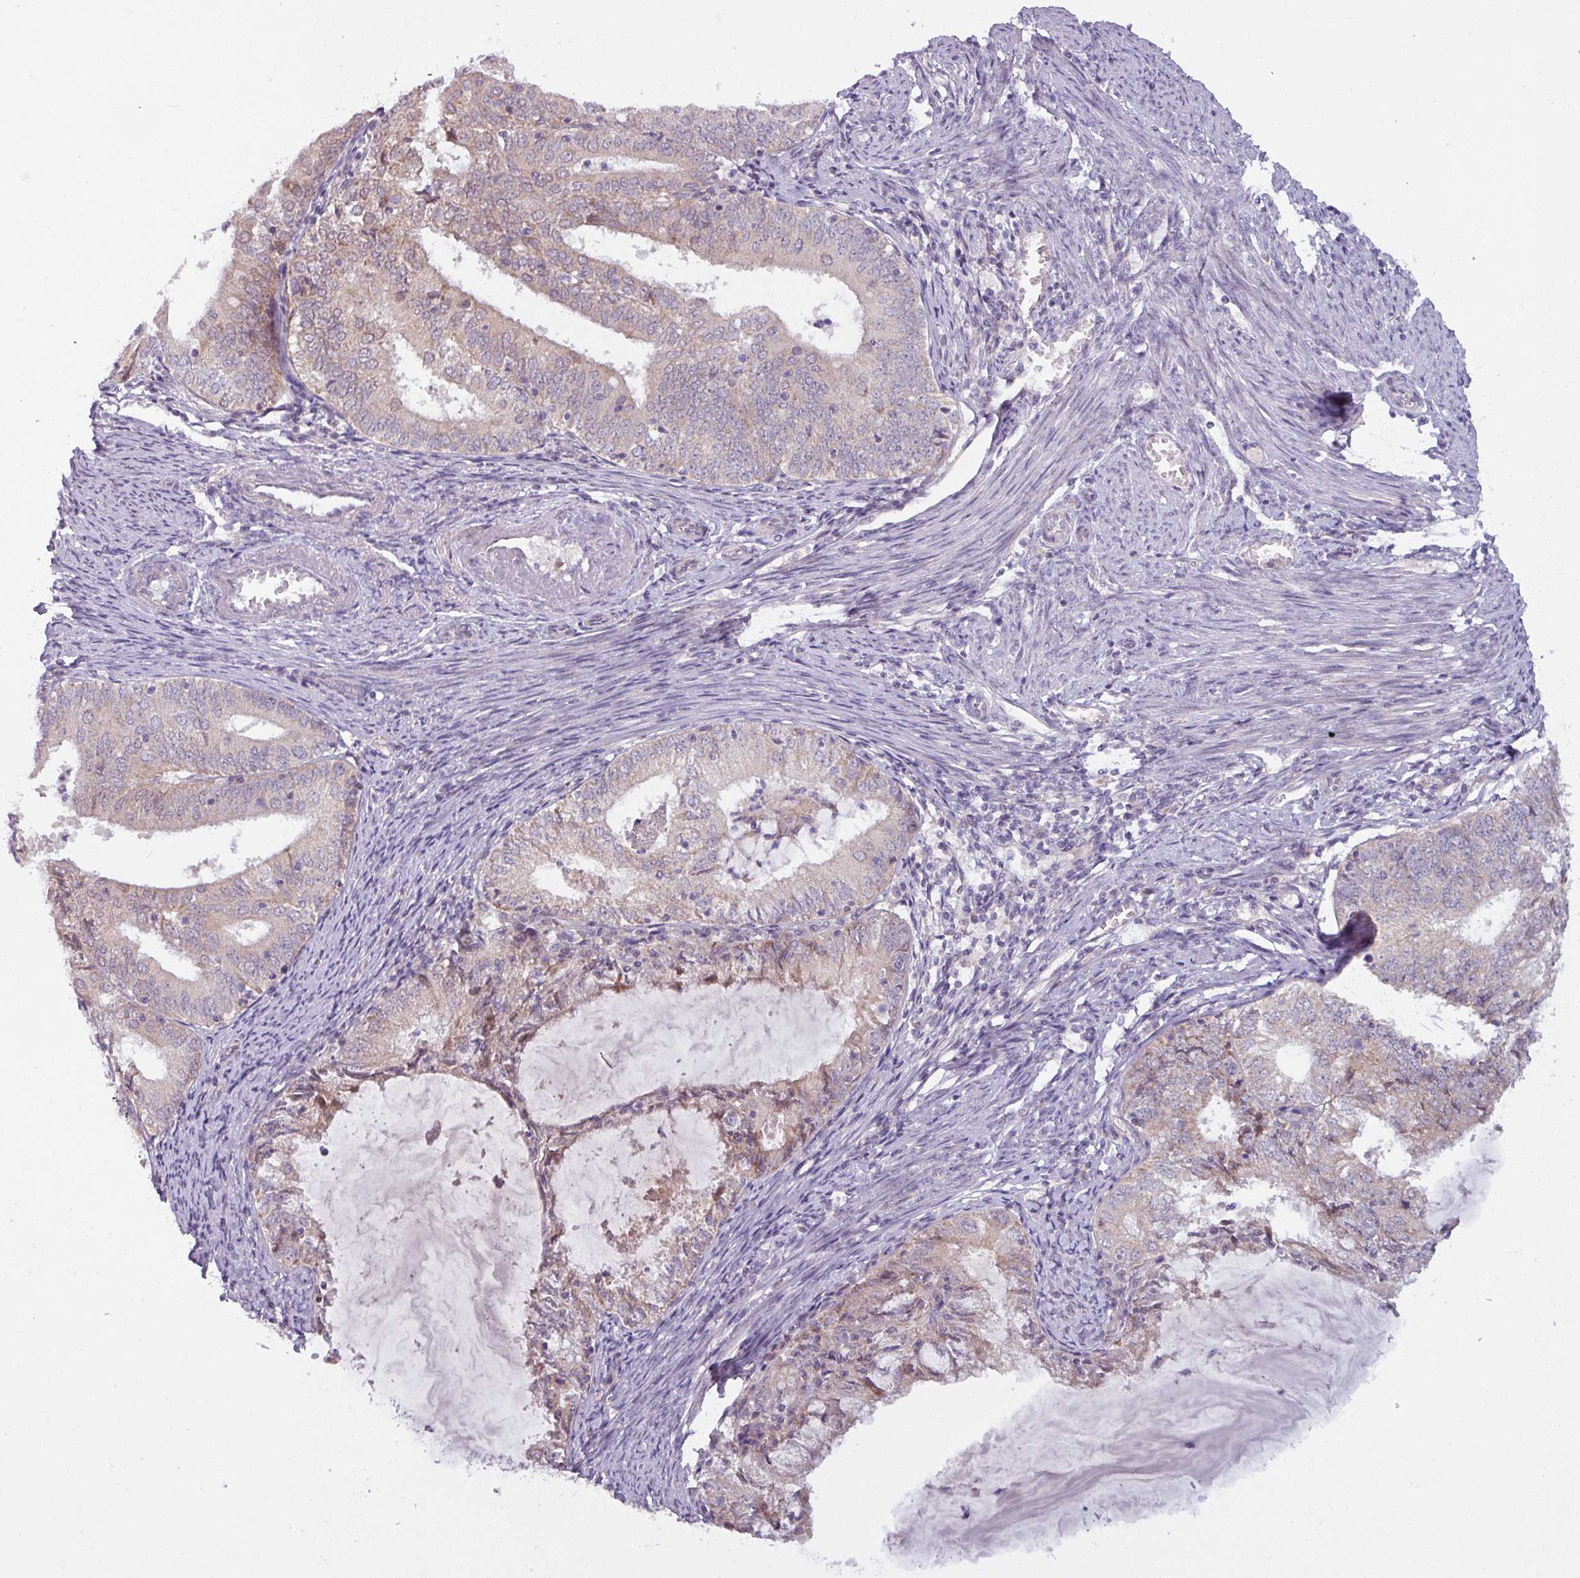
{"staining": {"intensity": "weak", "quantity": "<25%", "location": "cytoplasmic/membranous"}, "tissue": "endometrial cancer", "cell_type": "Tumor cells", "image_type": "cancer", "snomed": [{"axis": "morphology", "description": "Adenocarcinoma, NOS"}, {"axis": "topography", "description": "Endometrium"}], "caption": "Image shows no protein staining in tumor cells of adenocarcinoma (endometrial) tissue. Brightfield microscopy of immunohistochemistry (IHC) stained with DAB (3,3'-diaminobenzidine) (brown) and hematoxylin (blue), captured at high magnification.", "gene": "OGFOD3", "patient": {"sex": "female", "age": 57}}